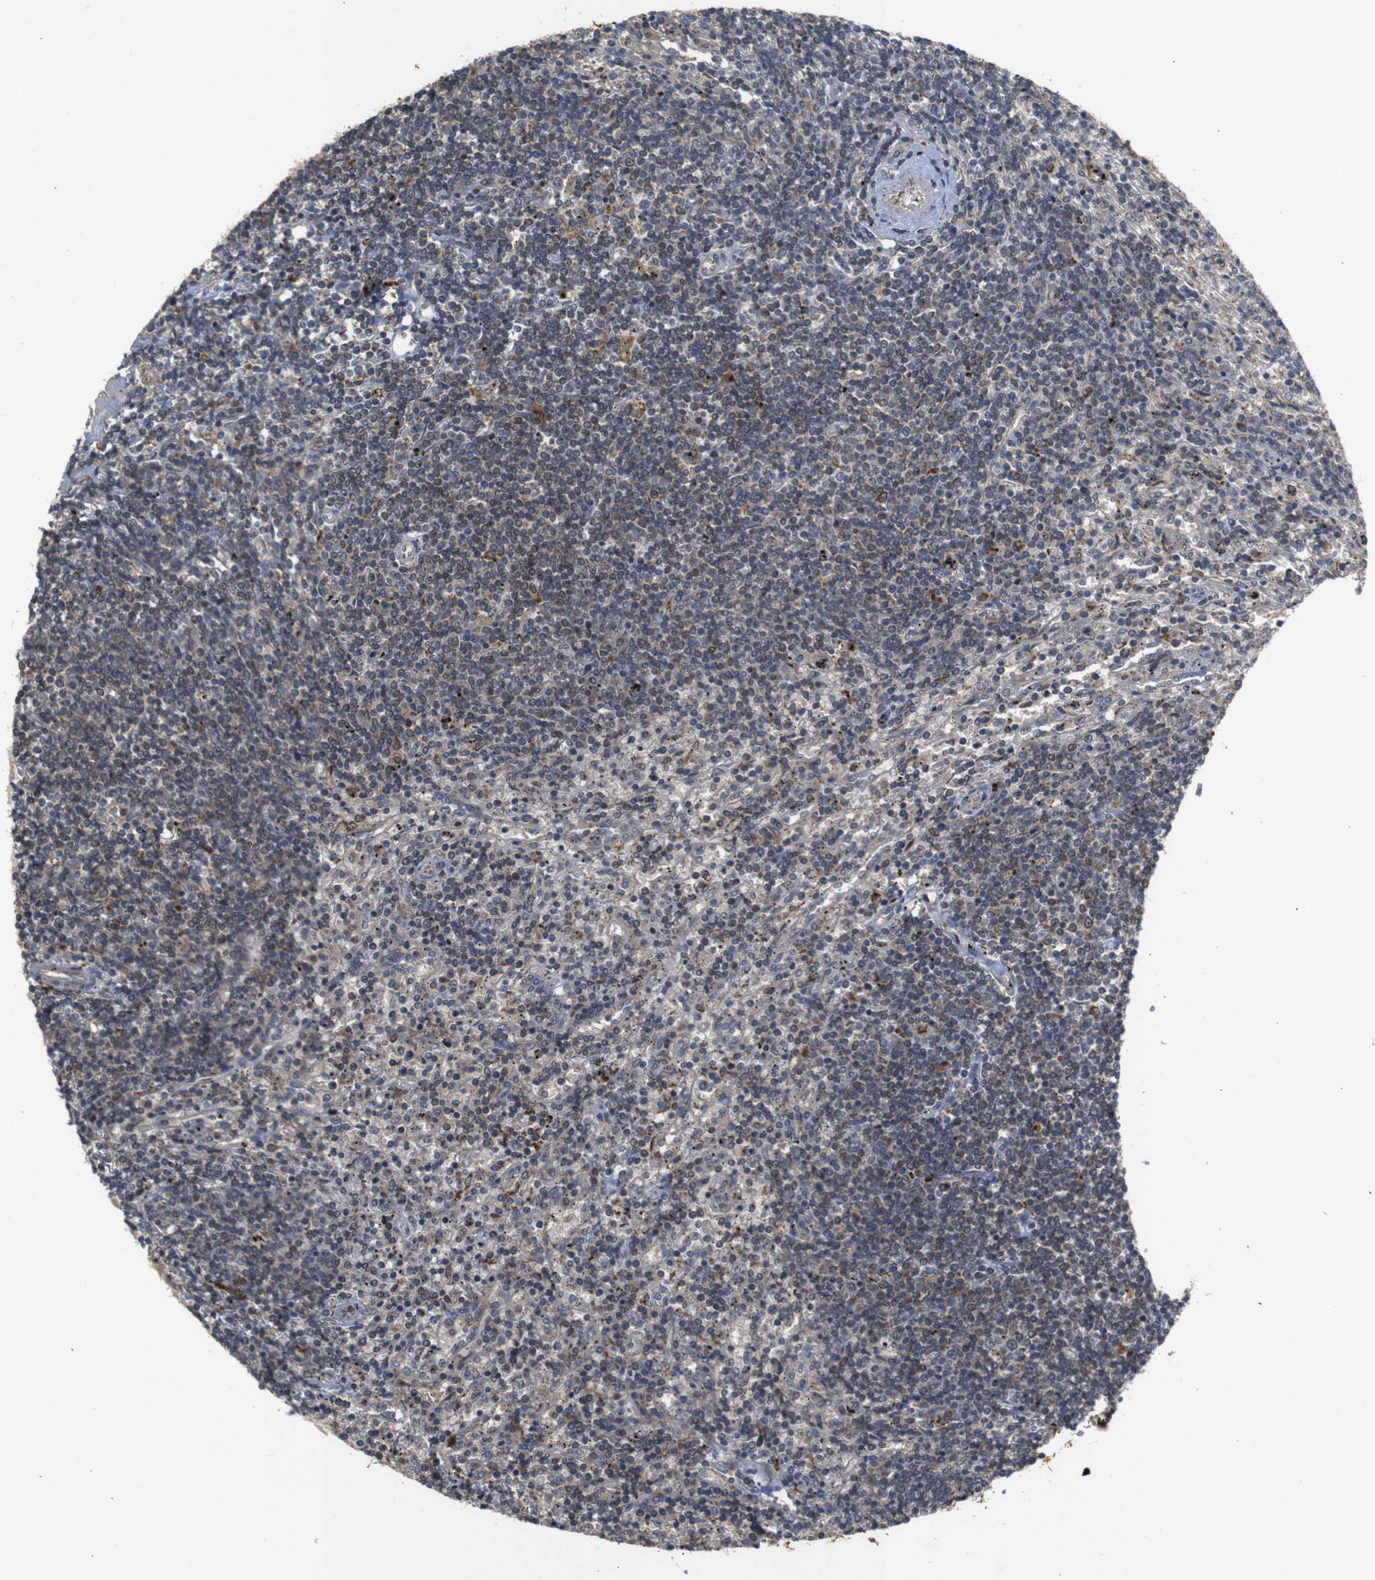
{"staining": {"intensity": "negative", "quantity": "none", "location": "none"}, "tissue": "lymphoma", "cell_type": "Tumor cells", "image_type": "cancer", "snomed": [{"axis": "morphology", "description": "Malignant lymphoma, non-Hodgkin's type, Low grade"}, {"axis": "topography", "description": "Spleen"}], "caption": "This is an IHC image of malignant lymphoma, non-Hodgkin's type (low-grade). There is no expression in tumor cells.", "gene": "PTPN1", "patient": {"sex": "male", "age": 76}}